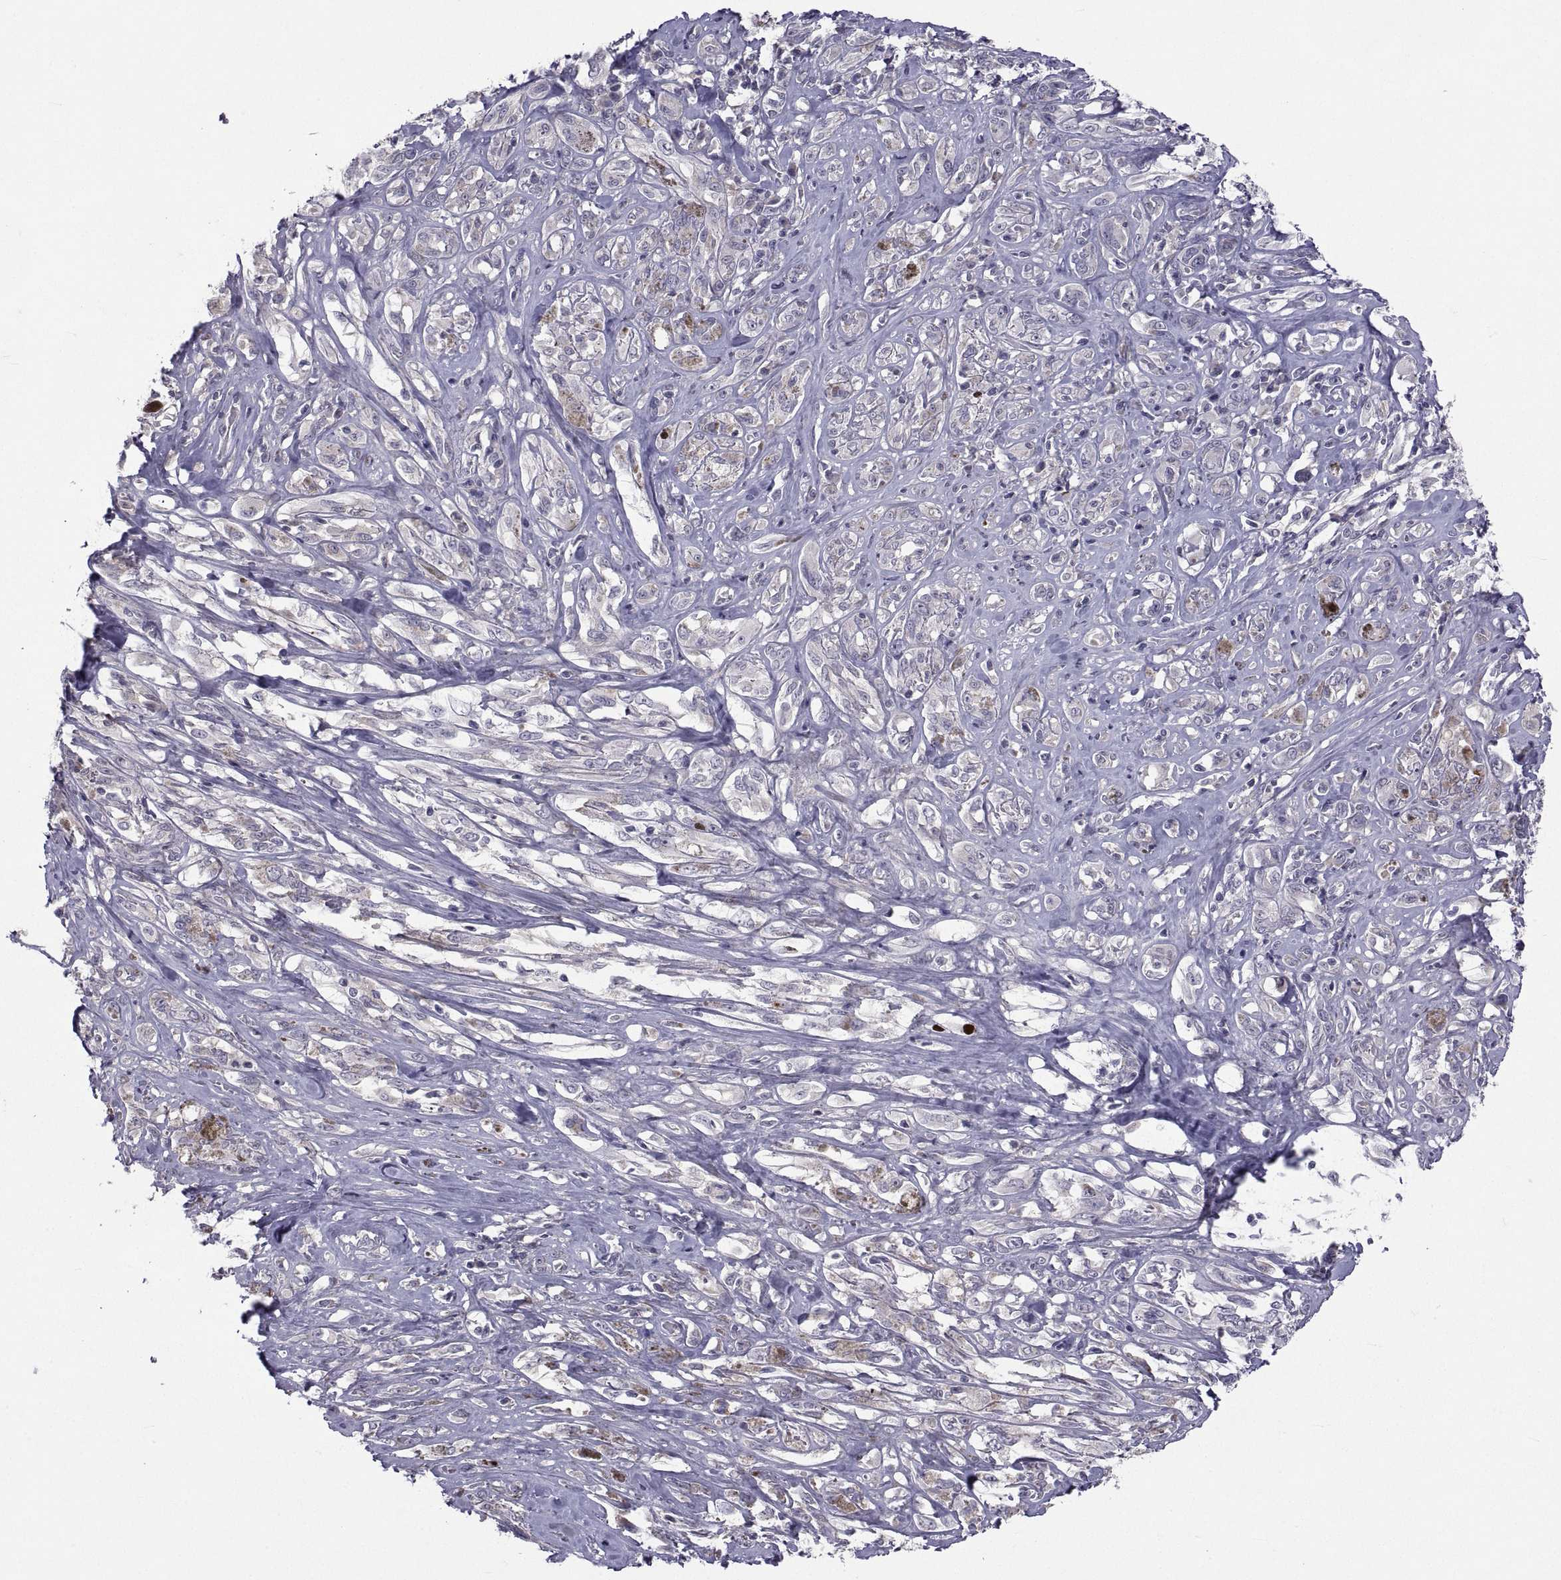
{"staining": {"intensity": "negative", "quantity": "none", "location": "none"}, "tissue": "melanoma", "cell_type": "Tumor cells", "image_type": "cancer", "snomed": [{"axis": "morphology", "description": "Malignant melanoma, NOS"}, {"axis": "topography", "description": "Skin"}], "caption": "Tumor cells show no significant positivity in malignant melanoma.", "gene": "NPTX2", "patient": {"sex": "female", "age": 91}}